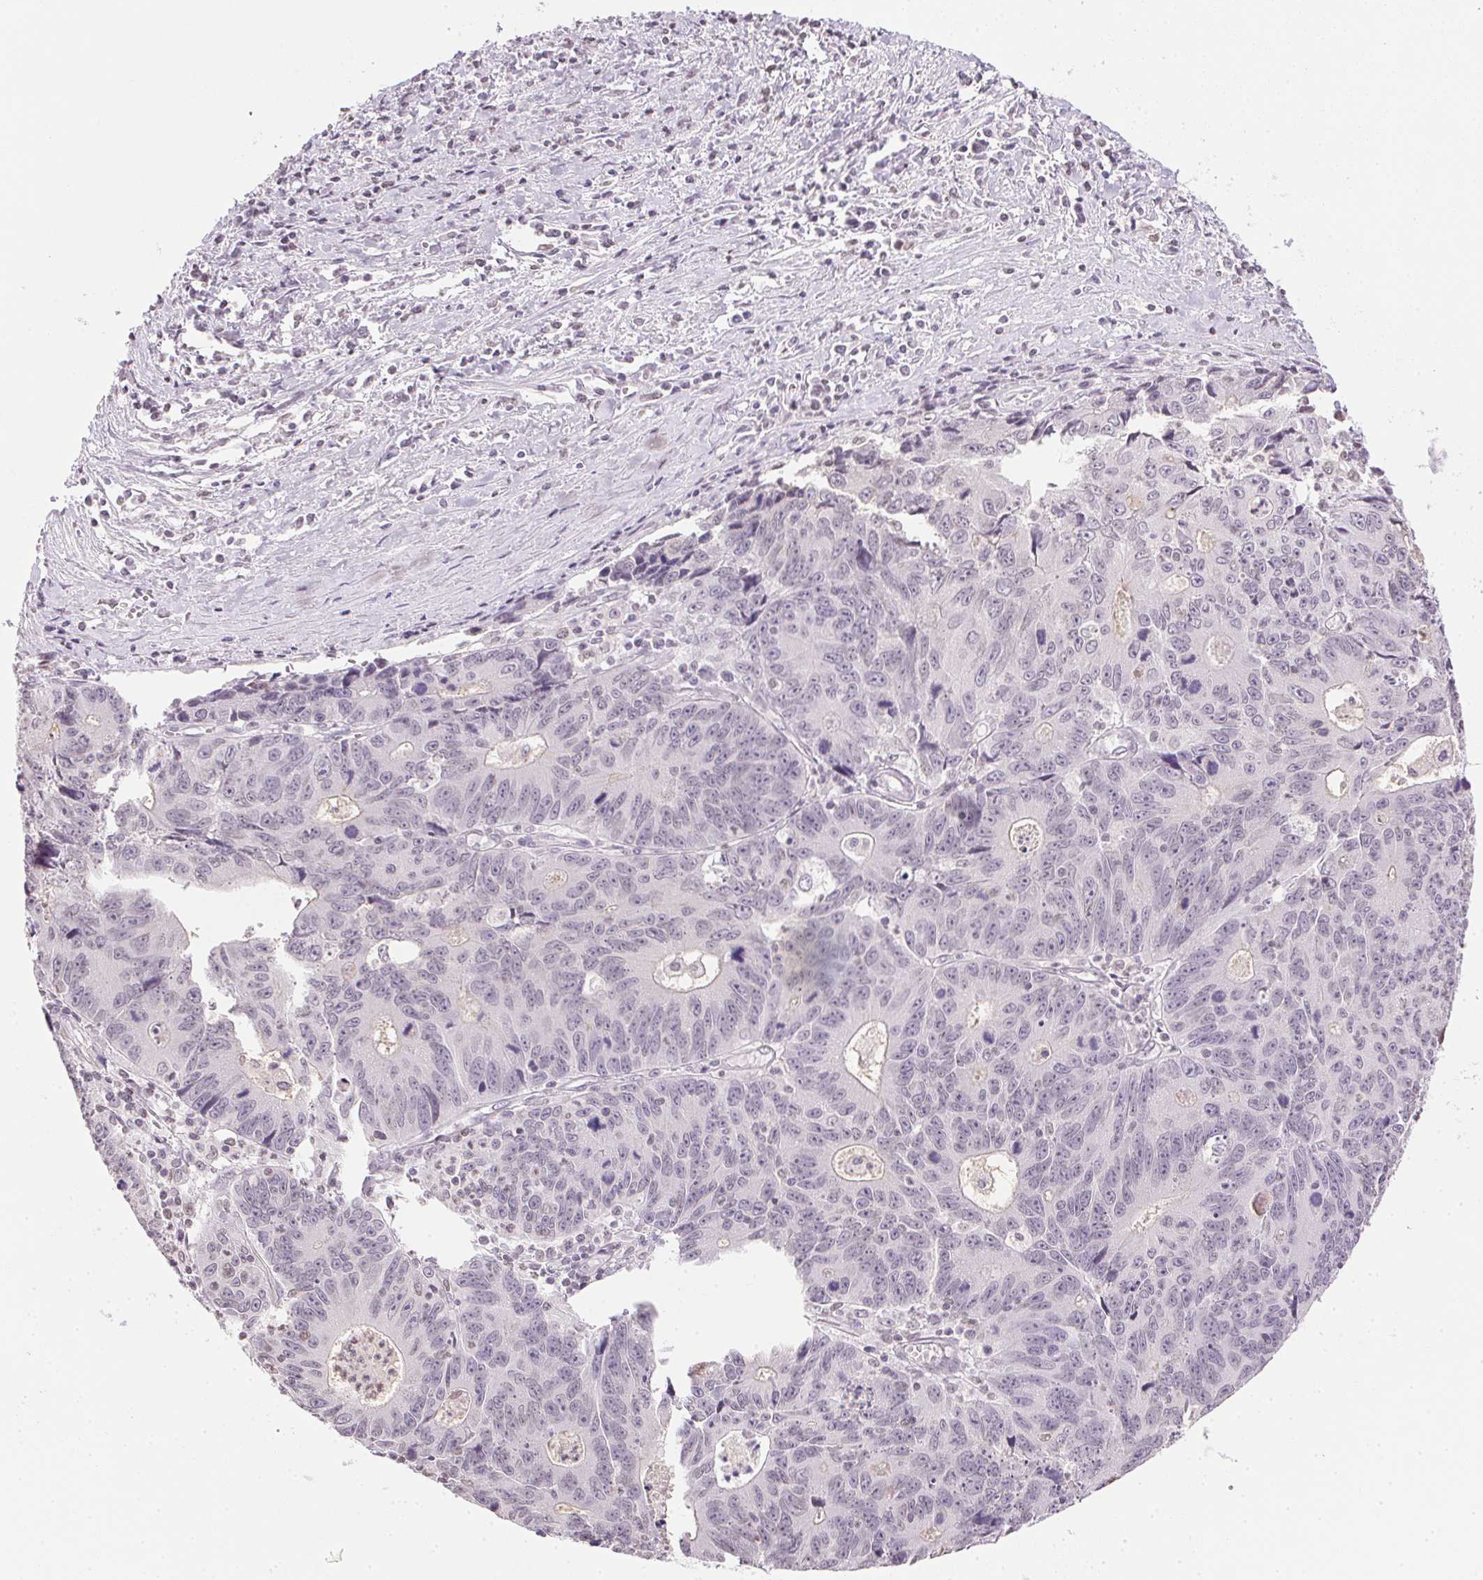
{"staining": {"intensity": "negative", "quantity": "none", "location": "none"}, "tissue": "liver cancer", "cell_type": "Tumor cells", "image_type": "cancer", "snomed": [{"axis": "morphology", "description": "Cholangiocarcinoma"}, {"axis": "topography", "description": "Liver"}], "caption": "This is a histopathology image of immunohistochemistry (IHC) staining of liver cancer (cholangiocarcinoma), which shows no positivity in tumor cells. (DAB immunohistochemistry (IHC) with hematoxylin counter stain).", "gene": "PRL", "patient": {"sex": "male", "age": 65}}